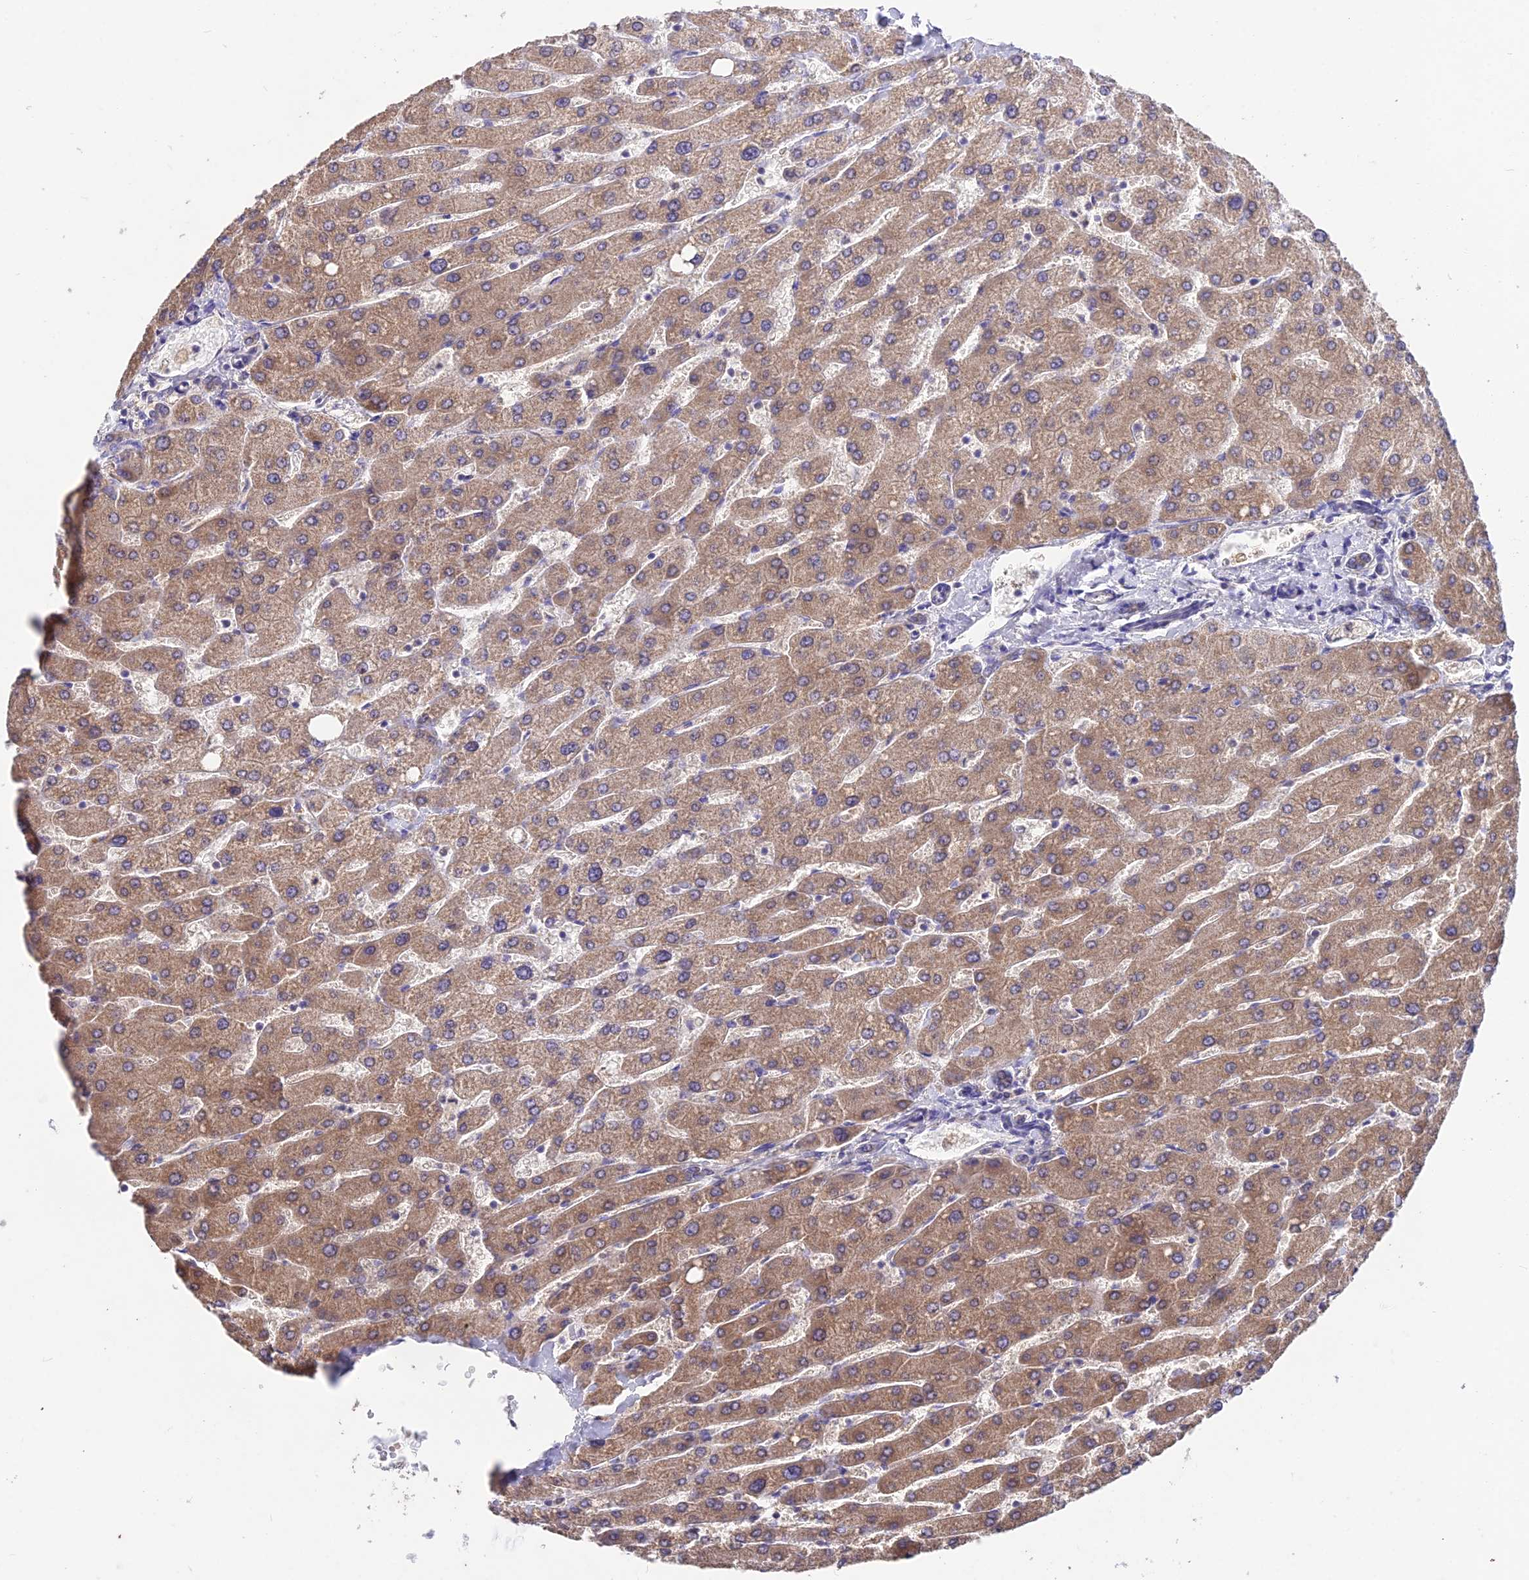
{"staining": {"intensity": "weak", "quantity": "<25%", "location": "cytoplasmic/membranous"}, "tissue": "liver", "cell_type": "Cholangiocytes", "image_type": "normal", "snomed": [{"axis": "morphology", "description": "Normal tissue, NOS"}, {"axis": "topography", "description": "Liver"}], "caption": "This is a histopathology image of immunohistochemistry staining of unremarkable liver, which shows no expression in cholangiocytes.", "gene": "PGK1", "patient": {"sex": "male", "age": 55}}